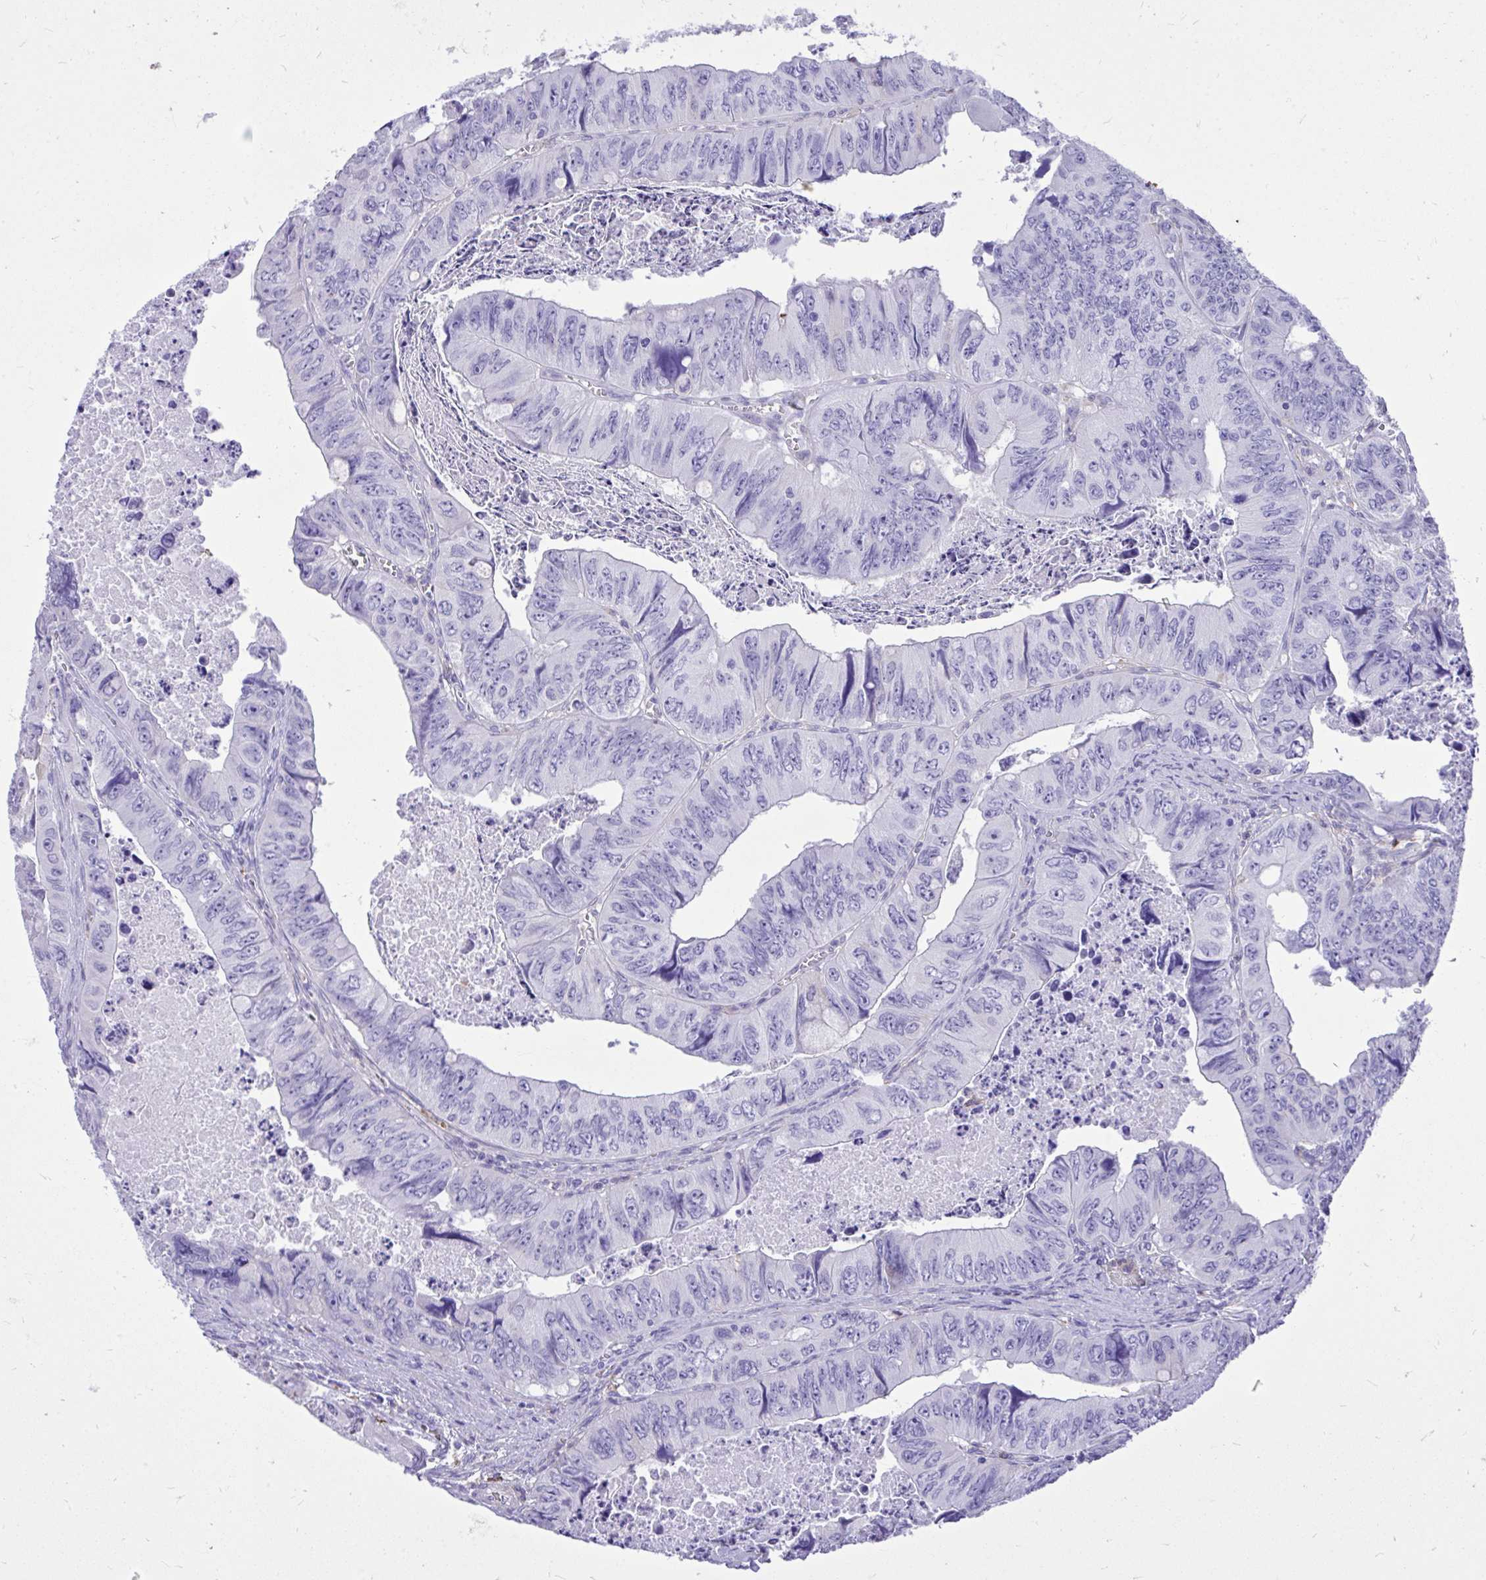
{"staining": {"intensity": "negative", "quantity": "none", "location": "none"}, "tissue": "colorectal cancer", "cell_type": "Tumor cells", "image_type": "cancer", "snomed": [{"axis": "morphology", "description": "Adenocarcinoma, NOS"}, {"axis": "topography", "description": "Colon"}], "caption": "Tumor cells show no significant positivity in colorectal adenocarcinoma.", "gene": "TLR7", "patient": {"sex": "female", "age": 84}}